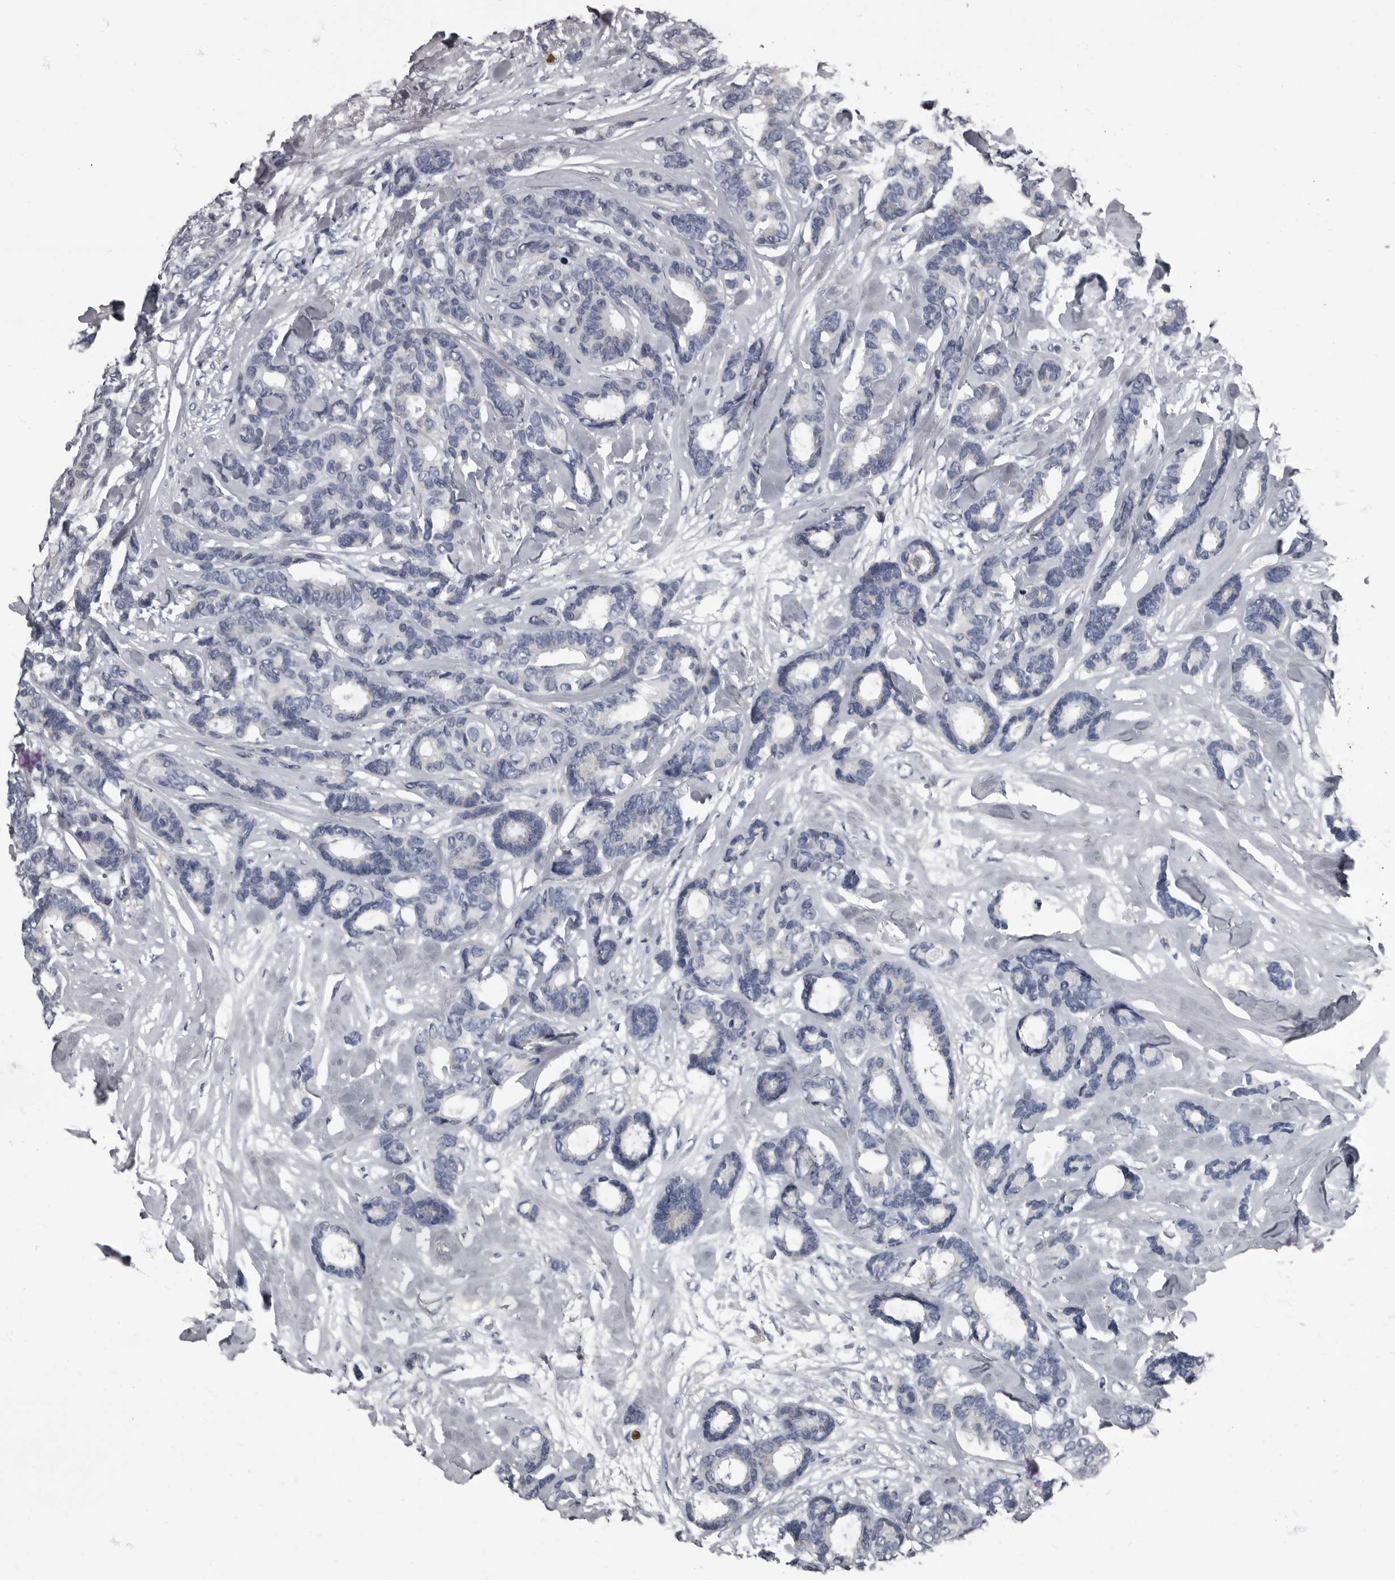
{"staining": {"intensity": "negative", "quantity": "none", "location": "none"}, "tissue": "breast cancer", "cell_type": "Tumor cells", "image_type": "cancer", "snomed": [{"axis": "morphology", "description": "Duct carcinoma"}, {"axis": "topography", "description": "Breast"}], "caption": "IHC image of neoplastic tissue: human infiltrating ductal carcinoma (breast) stained with DAB (3,3'-diaminobenzidine) exhibits no significant protein positivity in tumor cells.", "gene": "TPD52L1", "patient": {"sex": "female", "age": 87}}